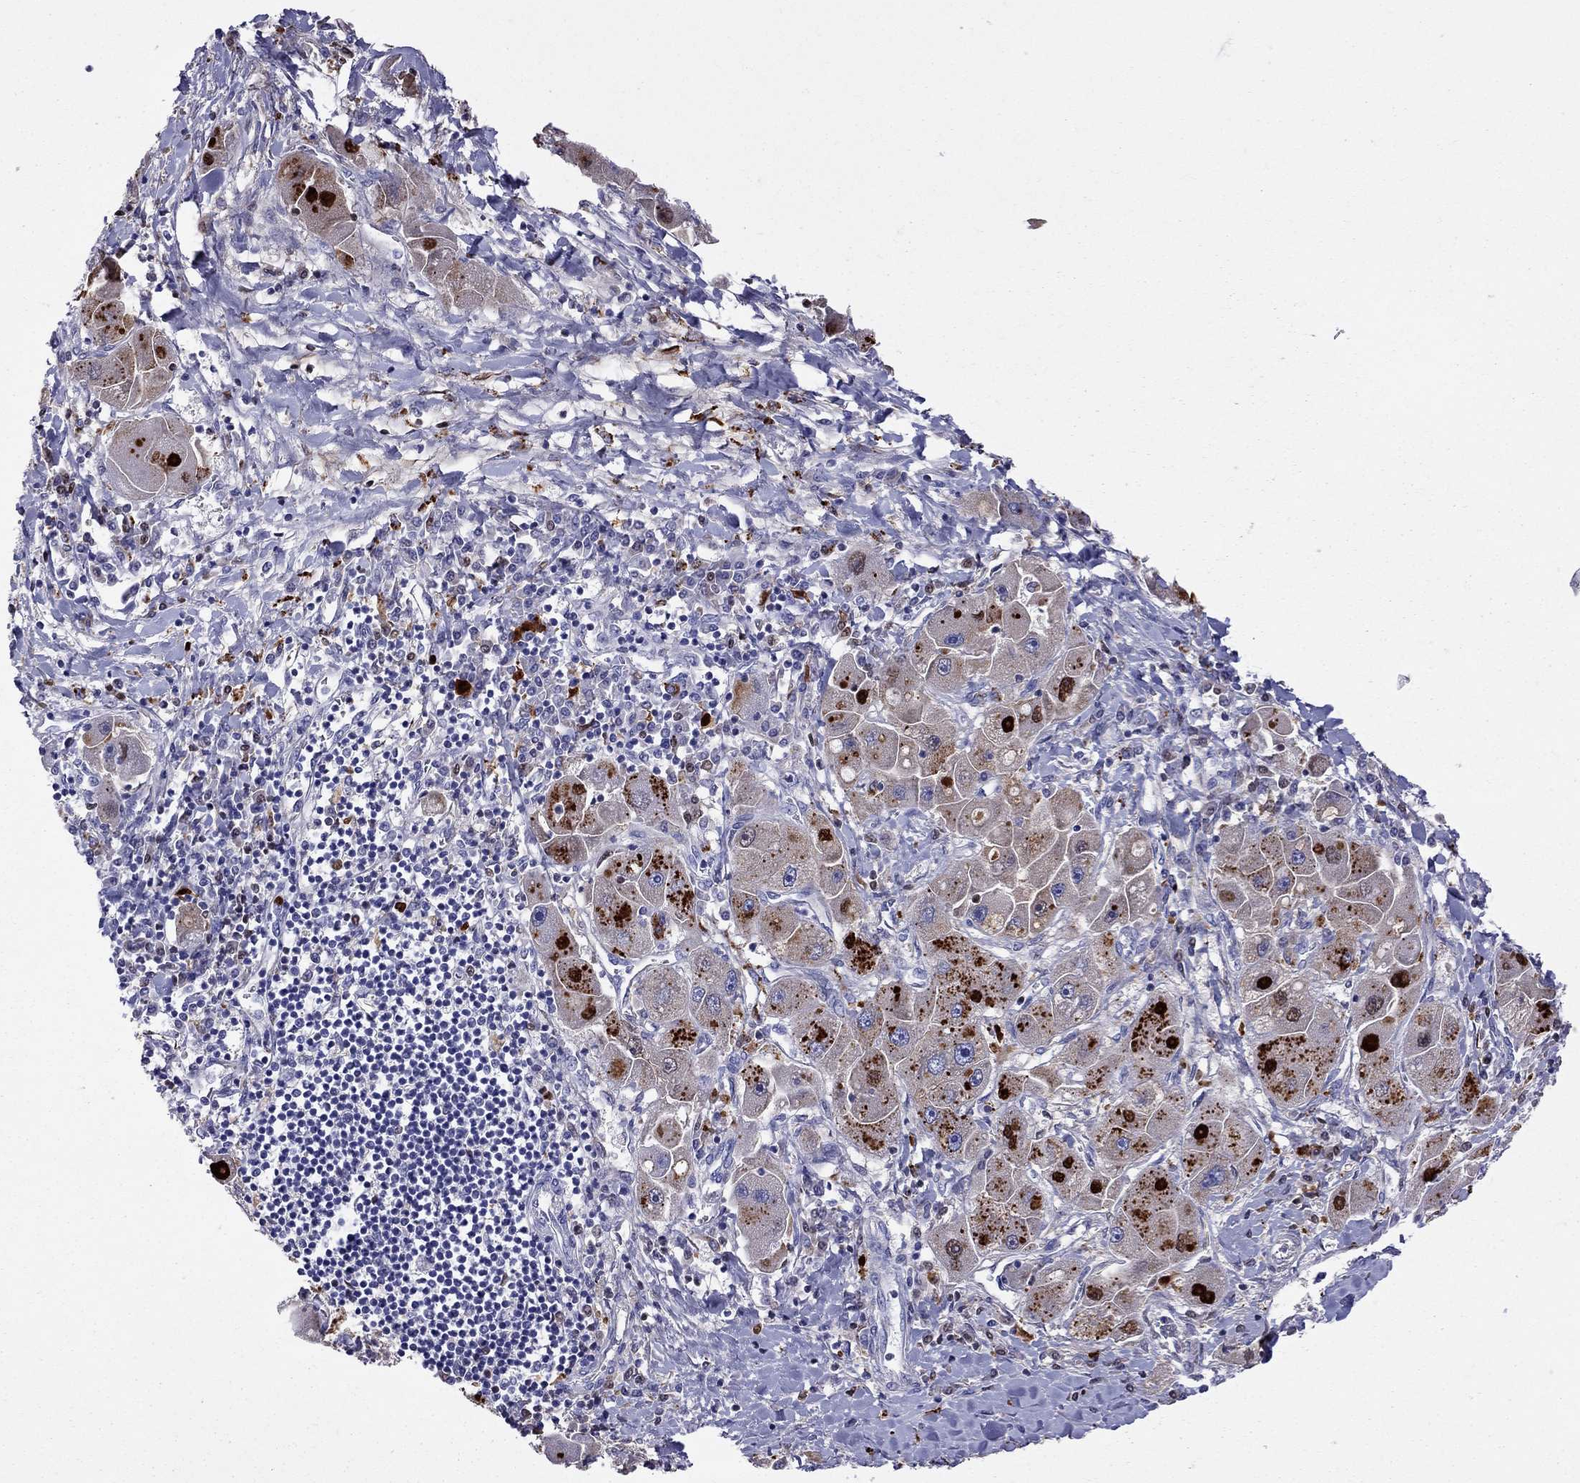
{"staining": {"intensity": "strong", "quantity": "<25%", "location": "cytoplasmic/membranous,nuclear"}, "tissue": "liver cancer", "cell_type": "Tumor cells", "image_type": "cancer", "snomed": [{"axis": "morphology", "description": "Carcinoma, Hepatocellular, NOS"}, {"axis": "topography", "description": "Liver"}], "caption": "A histopathology image of human hepatocellular carcinoma (liver) stained for a protein displays strong cytoplasmic/membranous and nuclear brown staining in tumor cells. (DAB (3,3'-diaminobenzidine) IHC, brown staining for protein, blue staining for nuclei).", "gene": "SERPINA3", "patient": {"sex": "male", "age": 24}}